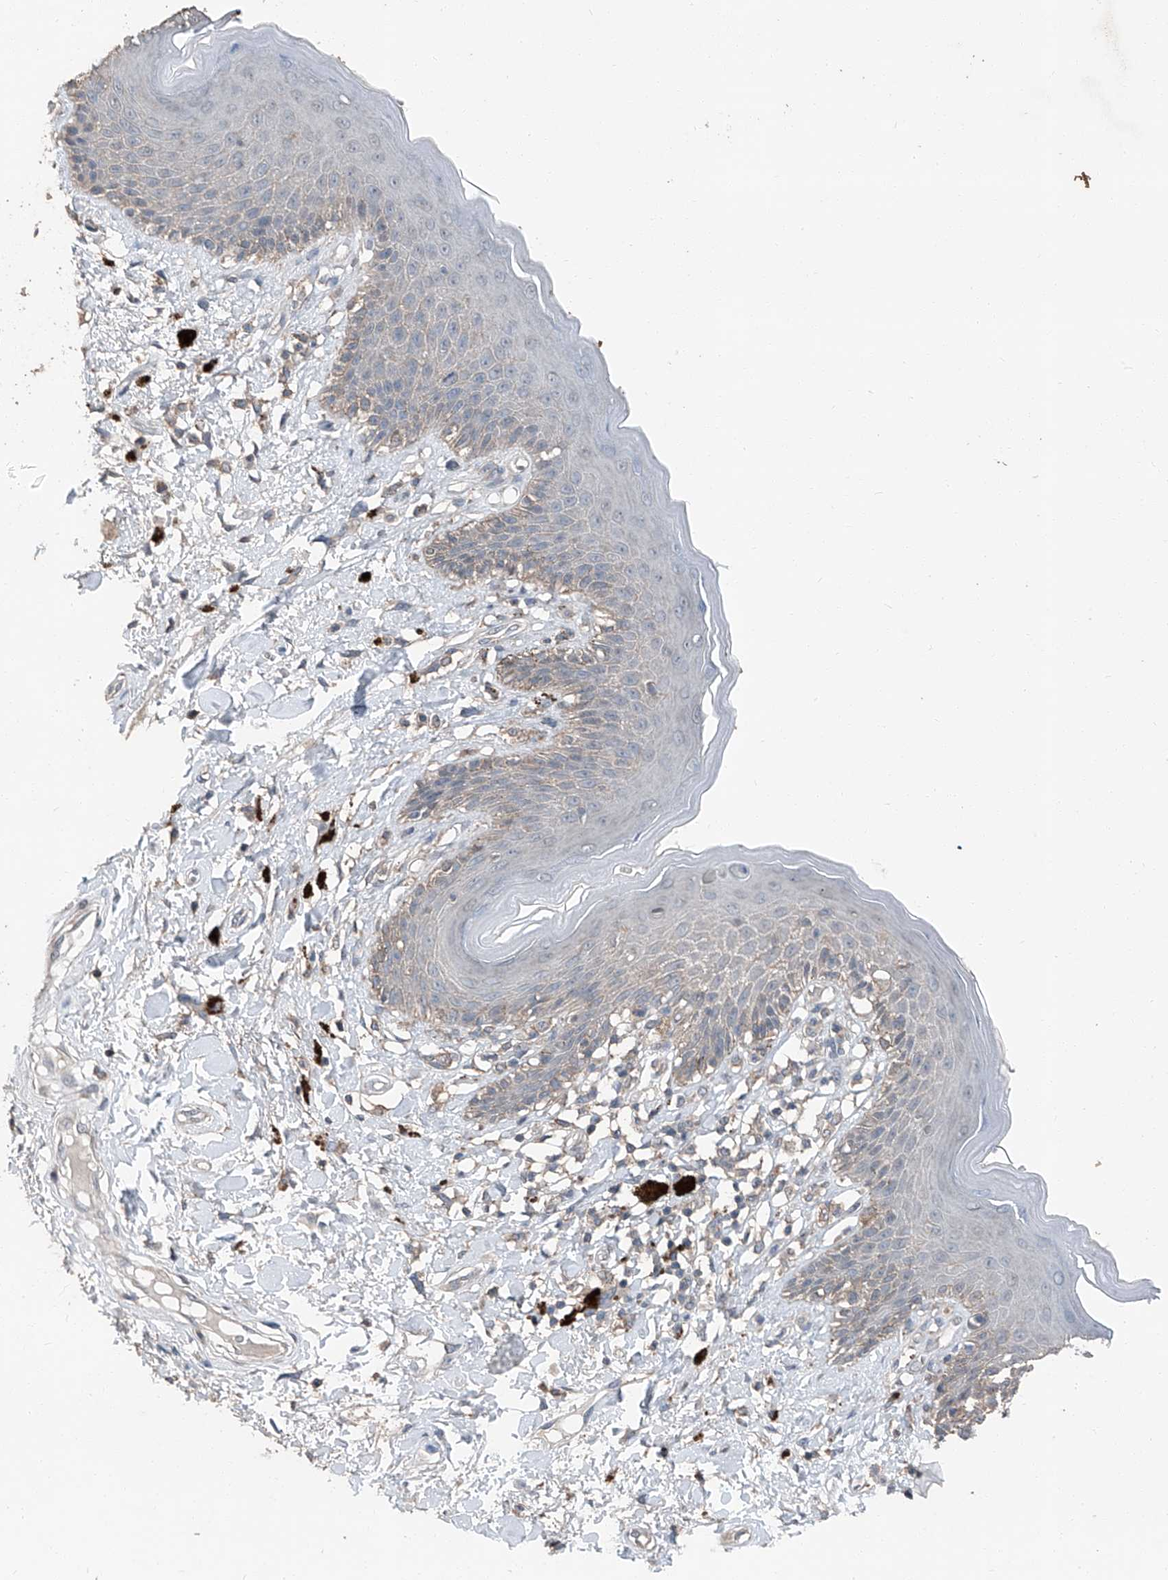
{"staining": {"intensity": "moderate", "quantity": "<25%", "location": "cytoplasmic/membranous"}, "tissue": "skin", "cell_type": "Epidermal cells", "image_type": "normal", "snomed": [{"axis": "morphology", "description": "Normal tissue, NOS"}, {"axis": "topography", "description": "Anal"}], "caption": "A high-resolution photomicrograph shows immunohistochemistry staining of normal skin, which exhibits moderate cytoplasmic/membranous expression in approximately <25% of epidermal cells. The protein is shown in brown color, while the nuclei are stained blue.", "gene": "MAMLD1", "patient": {"sex": "female", "age": 78}}